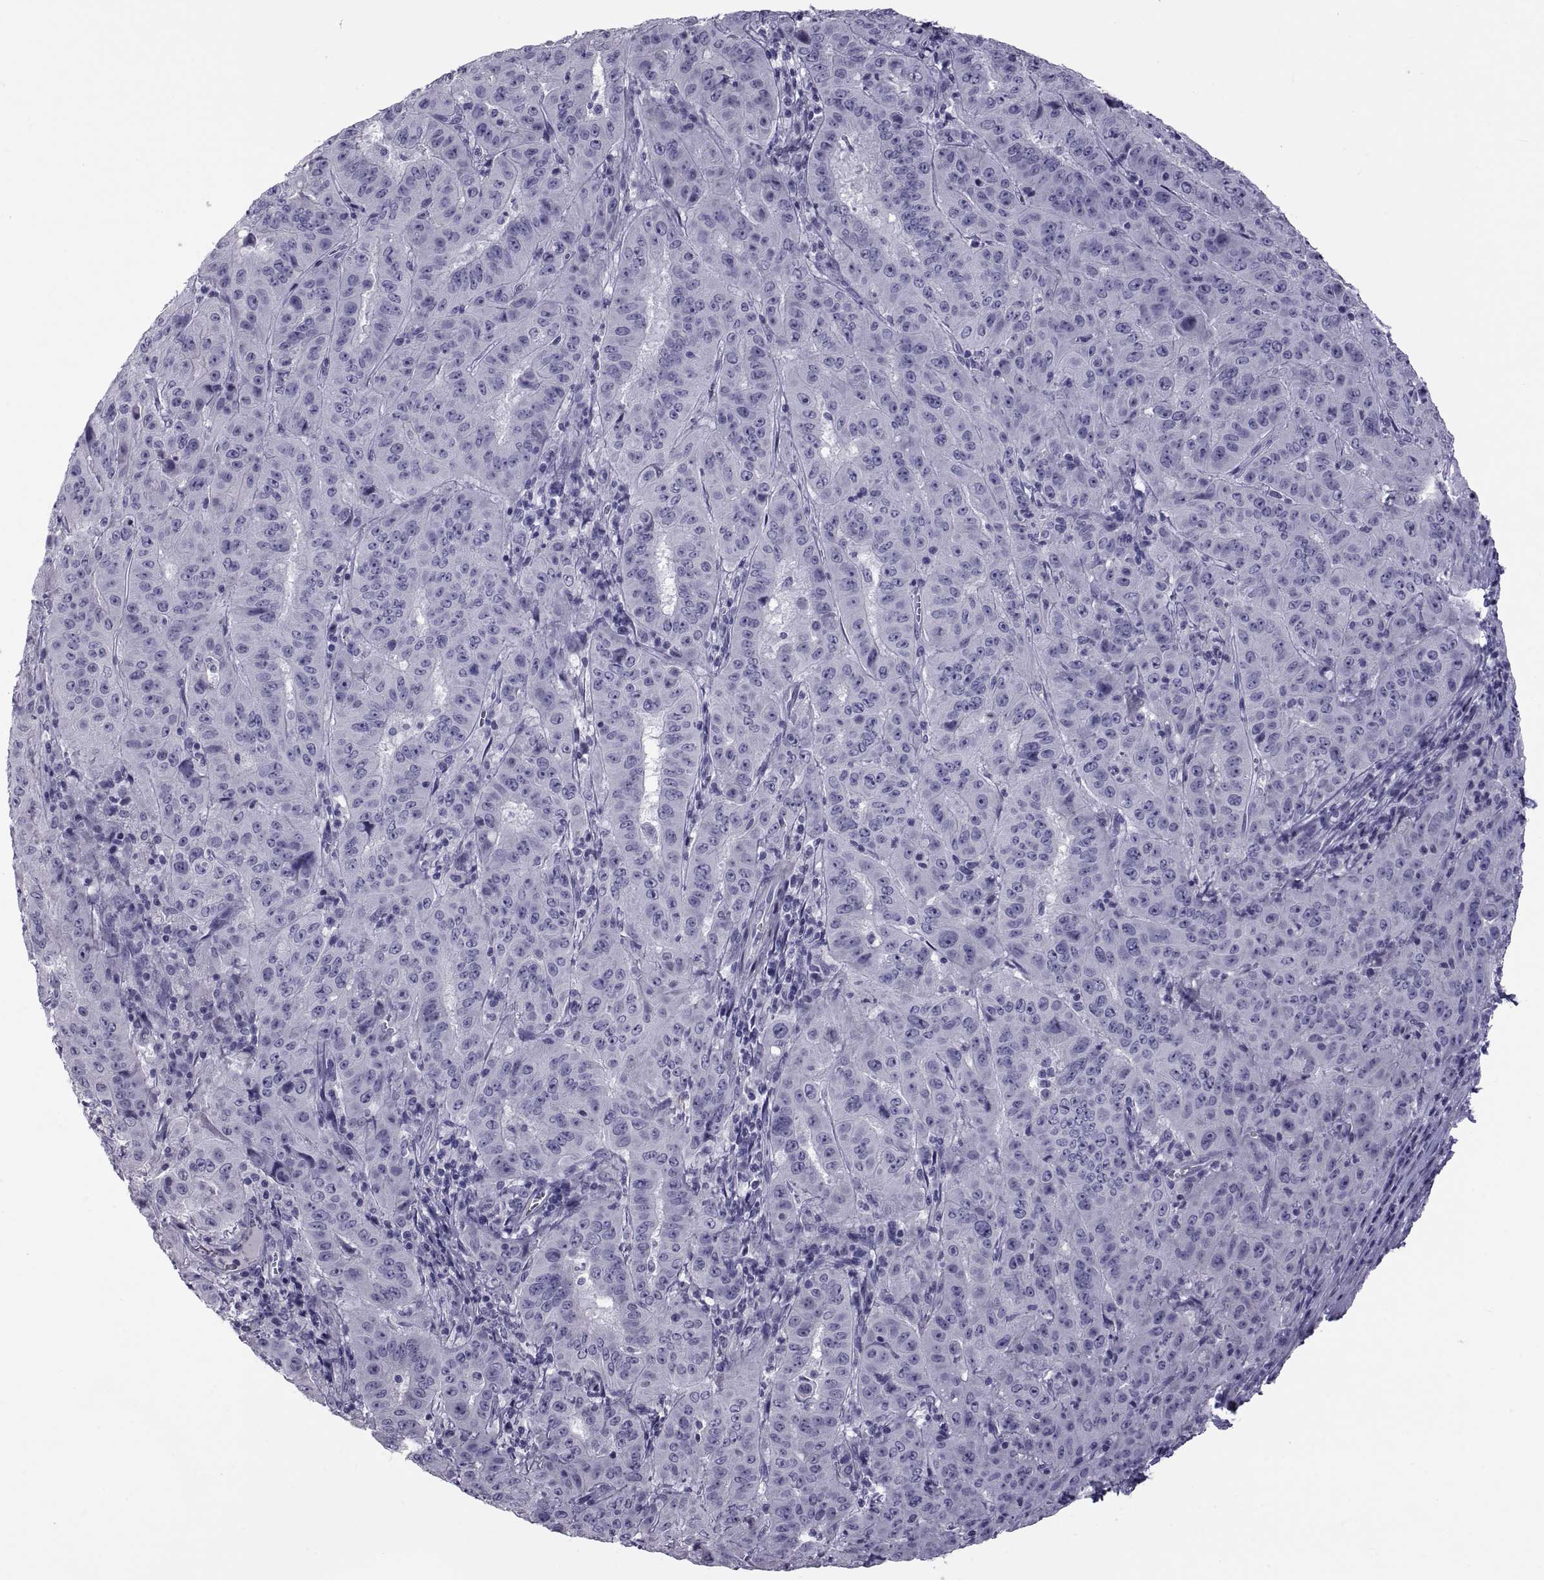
{"staining": {"intensity": "negative", "quantity": "none", "location": "none"}, "tissue": "pancreatic cancer", "cell_type": "Tumor cells", "image_type": "cancer", "snomed": [{"axis": "morphology", "description": "Adenocarcinoma, NOS"}, {"axis": "topography", "description": "Pancreas"}], "caption": "Immunohistochemistry (IHC) photomicrograph of neoplastic tissue: pancreatic cancer (adenocarcinoma) stained with DAB (3,3'-diaminobenzidine) displays no significant protein positivity in tumor cells.", "gene": "MAGEB1", "patient": {"sex": "male", "age": 63}}